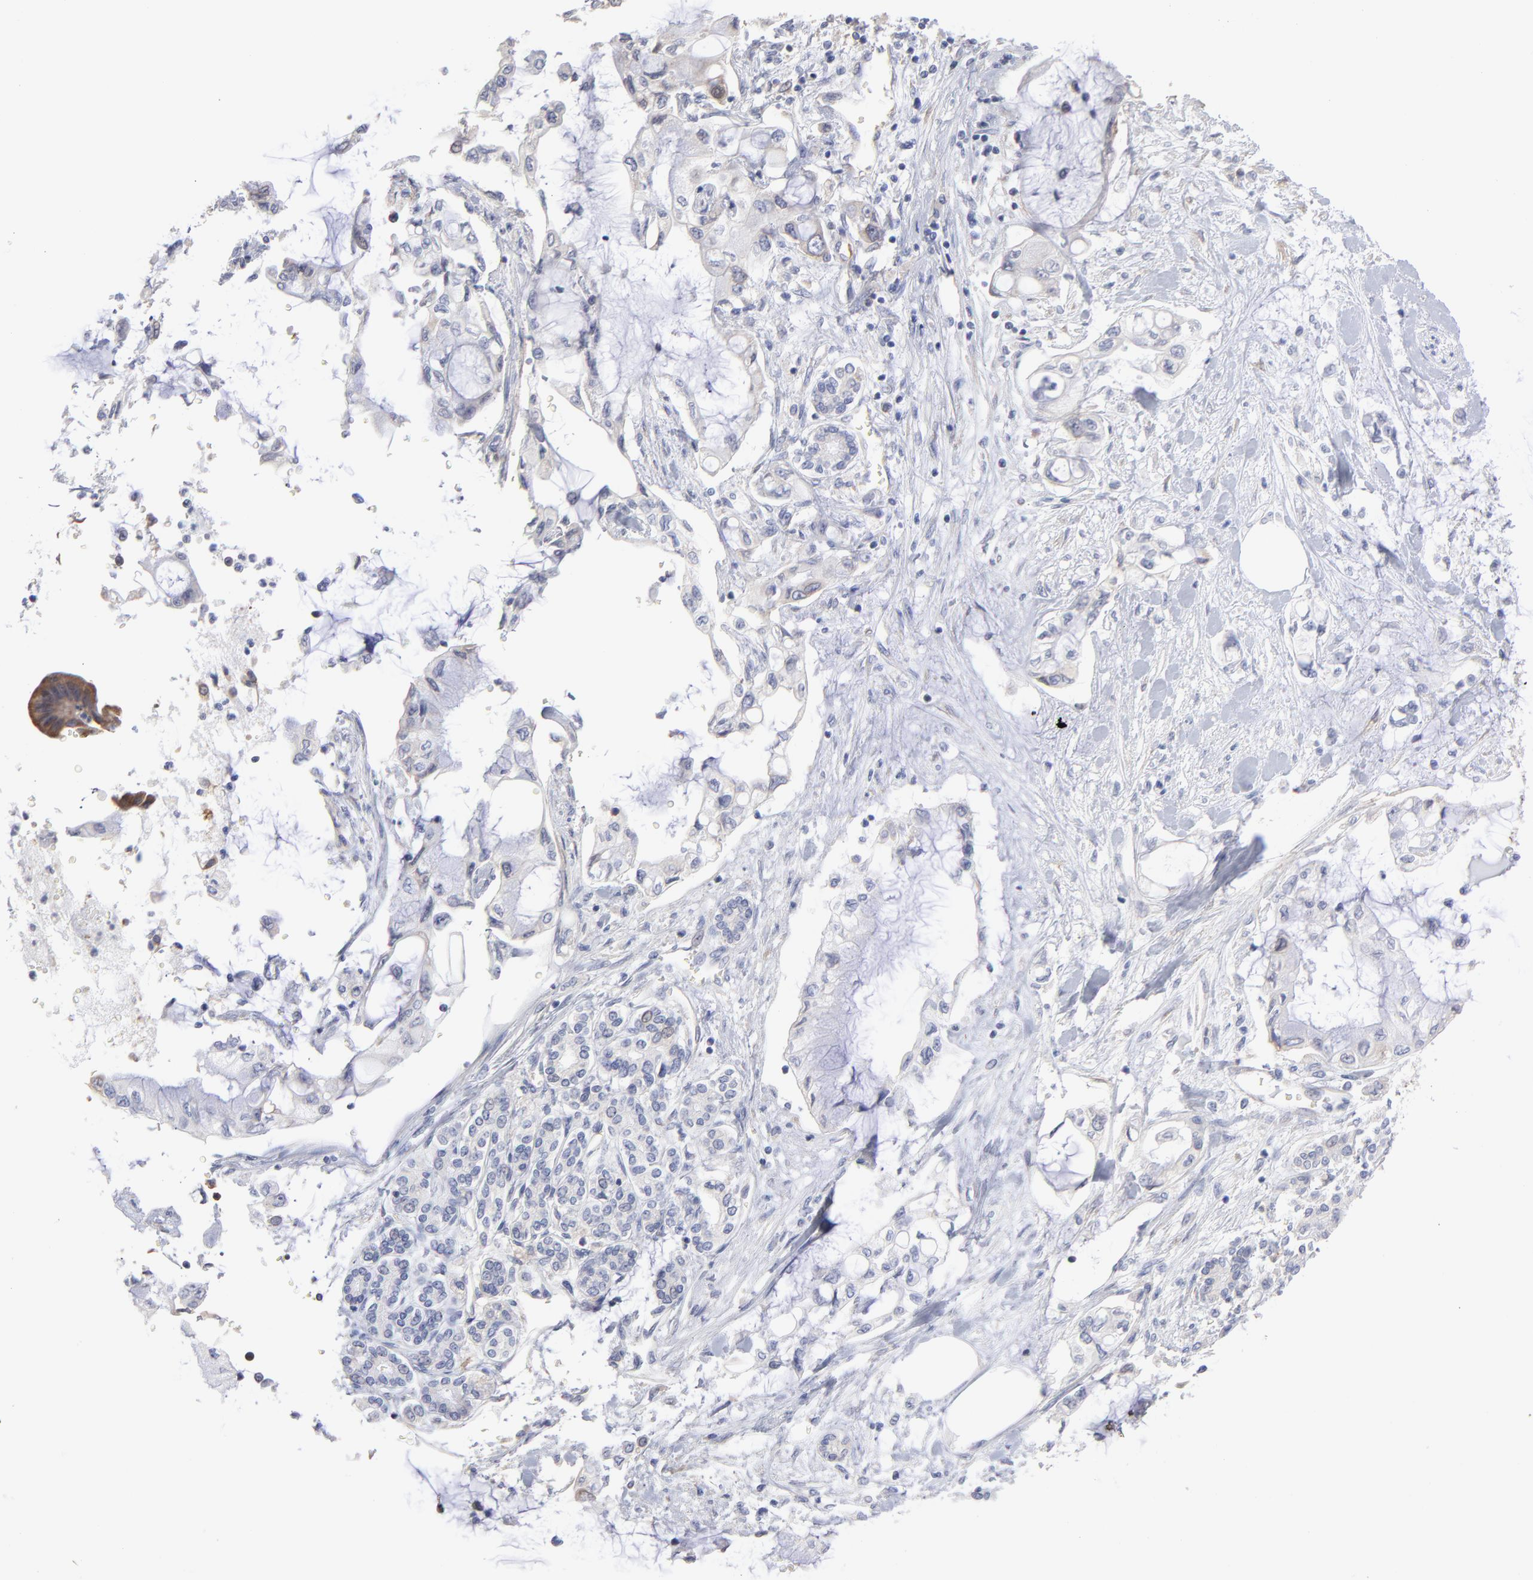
{"staining": {"intensity": "weak", "quantity": "<25%", "location": "cytoplasmic/membranous"}, "tissue": "pancreatic cancer", "cell_type": "Tumor cells", "image_type": "cancer", "snomed": [{"axis": "morphology", "description": "Adenocarcinoma, NOS"}, {"axis": "topography", "description": "Pancreas"}], "caption": "The micrograph shows no significant positivity in tumor cells of pancreatic cancer (adenocarcinoma).", "gene": "RPL3", "patient": {"sex": "female", "age": 70}}